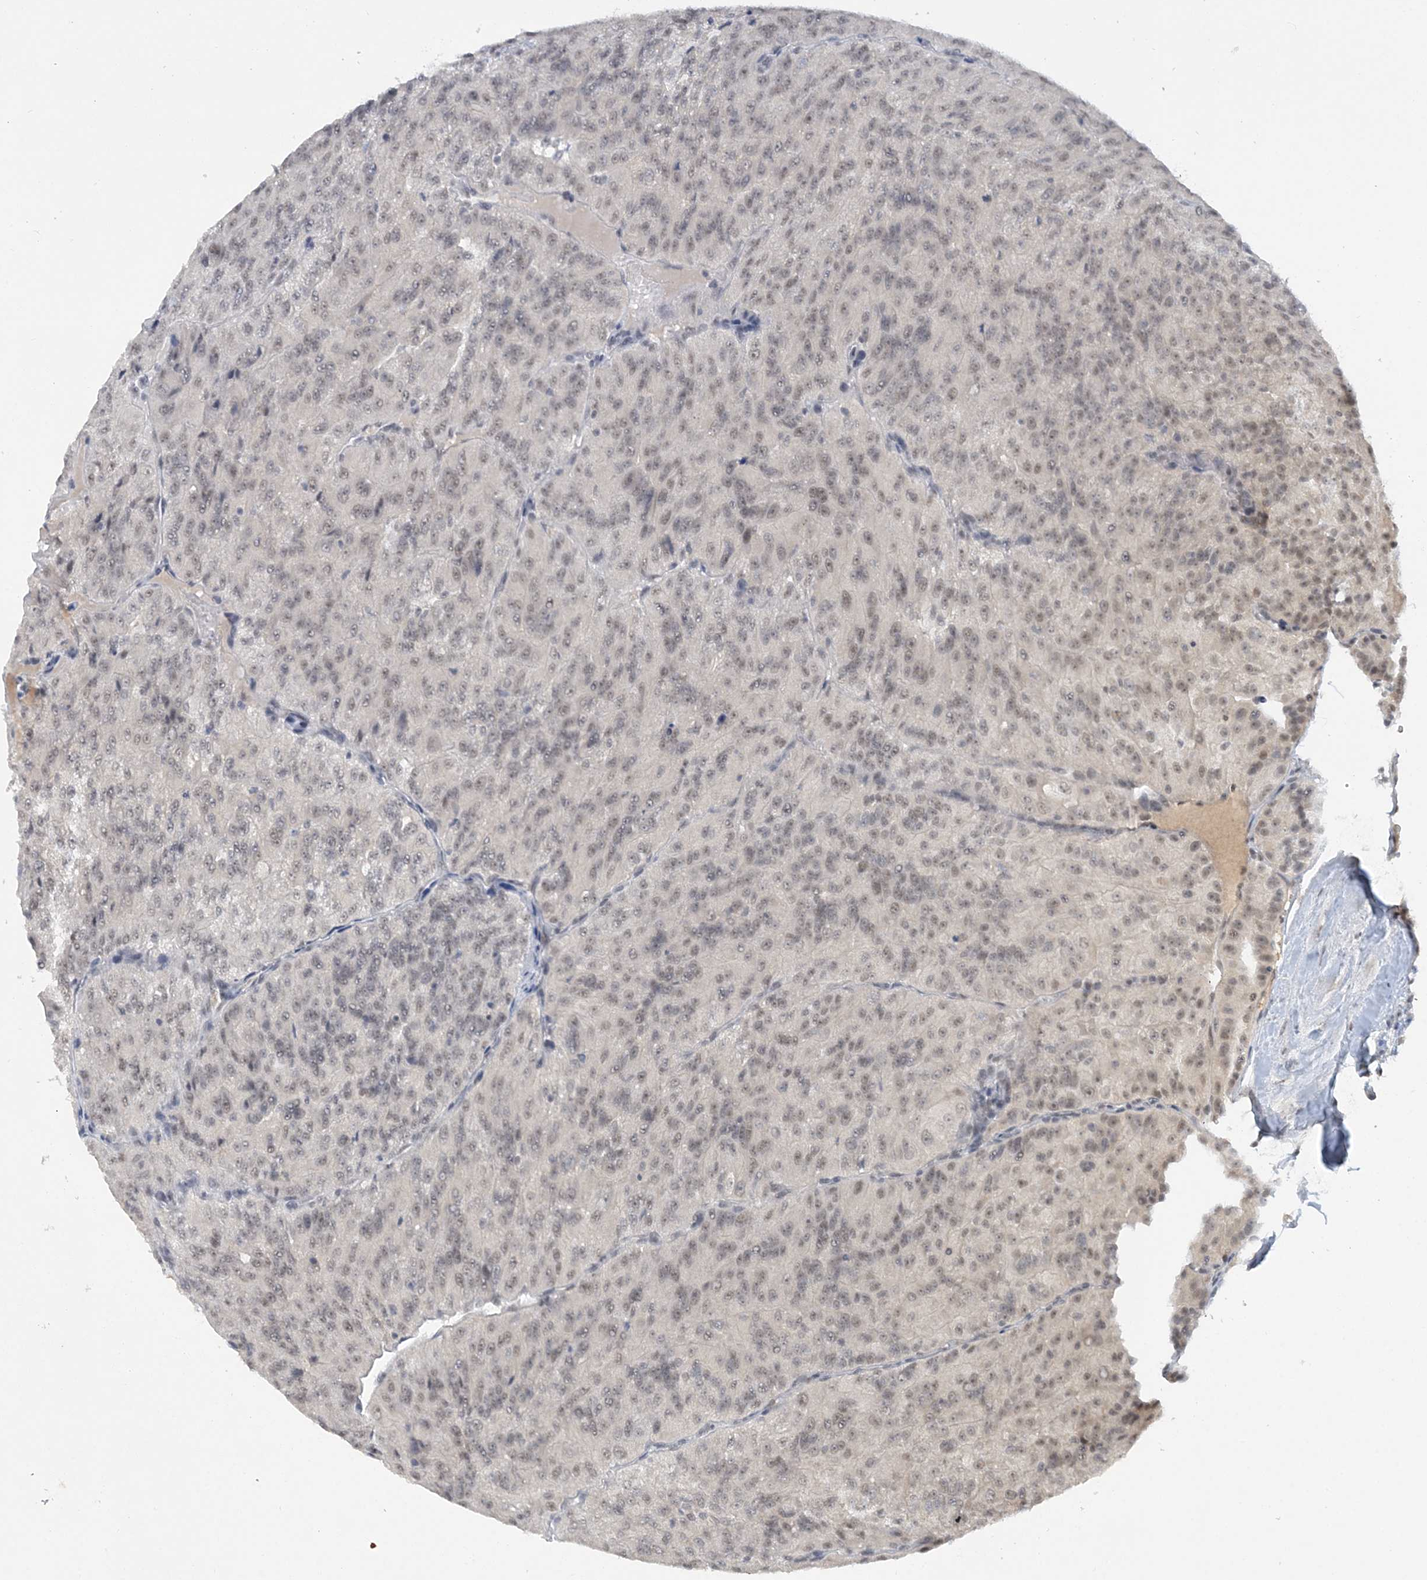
{"staining": {"intensity": "weak", "quantity": ">75%", "location": "nuclear"}, "tissue": "renal cancer", "cell_type": "Tumor cells", "image_type": "cancer", "snomed": [{"axis": "morphology", "description": "Adenocarcinoma, NOS"}, {"axis": "topography", "description": "Kidney"}], "caption": "A low amount of weak nuclear expression is seen in about >75% of tumor cells in renal cancer tissue. Nuclei are stained in blue.", "gene": "KMT2D", "patient": {"sex": "female", "age": 63}}